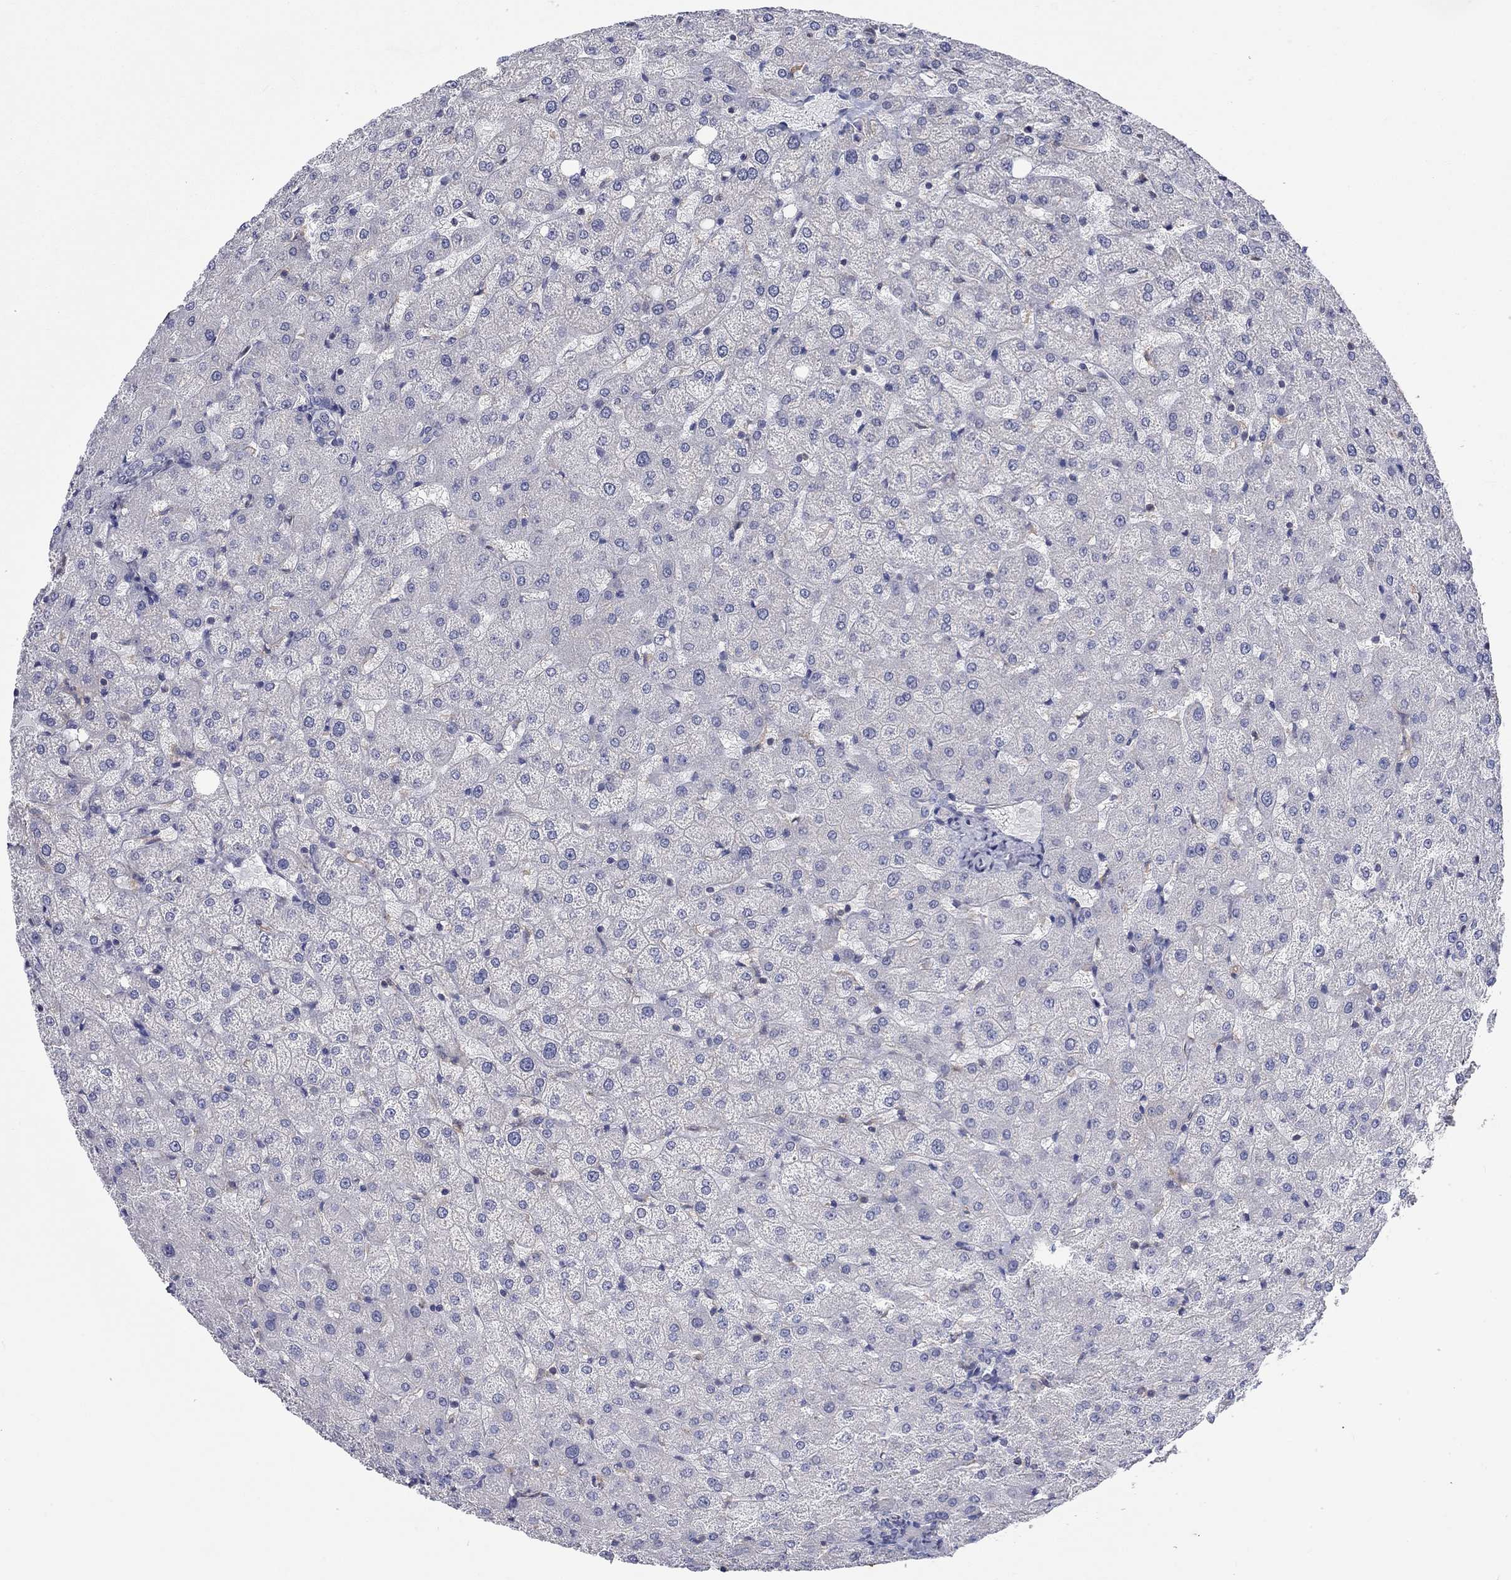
{"staining": {"intensity": "negative", "quantity": "none", "location": "none"}, "tissue": "liver", "cell_type": "Cholangiocytes", "image_type": "normal", "snomed": [{"axis": "morphology", "description": "Normal tissue, NOS"}, {"axis": "topography", "description": "Liver"}], "caption": "High power microscopy image of an immunohistochemistry (IHC) photomicrograph of unremarkable liver, revealing no significant positivity in cholangiocytes.", "gene": "PCDHGA10", "patient": {"sex": "female", "age": 50}}